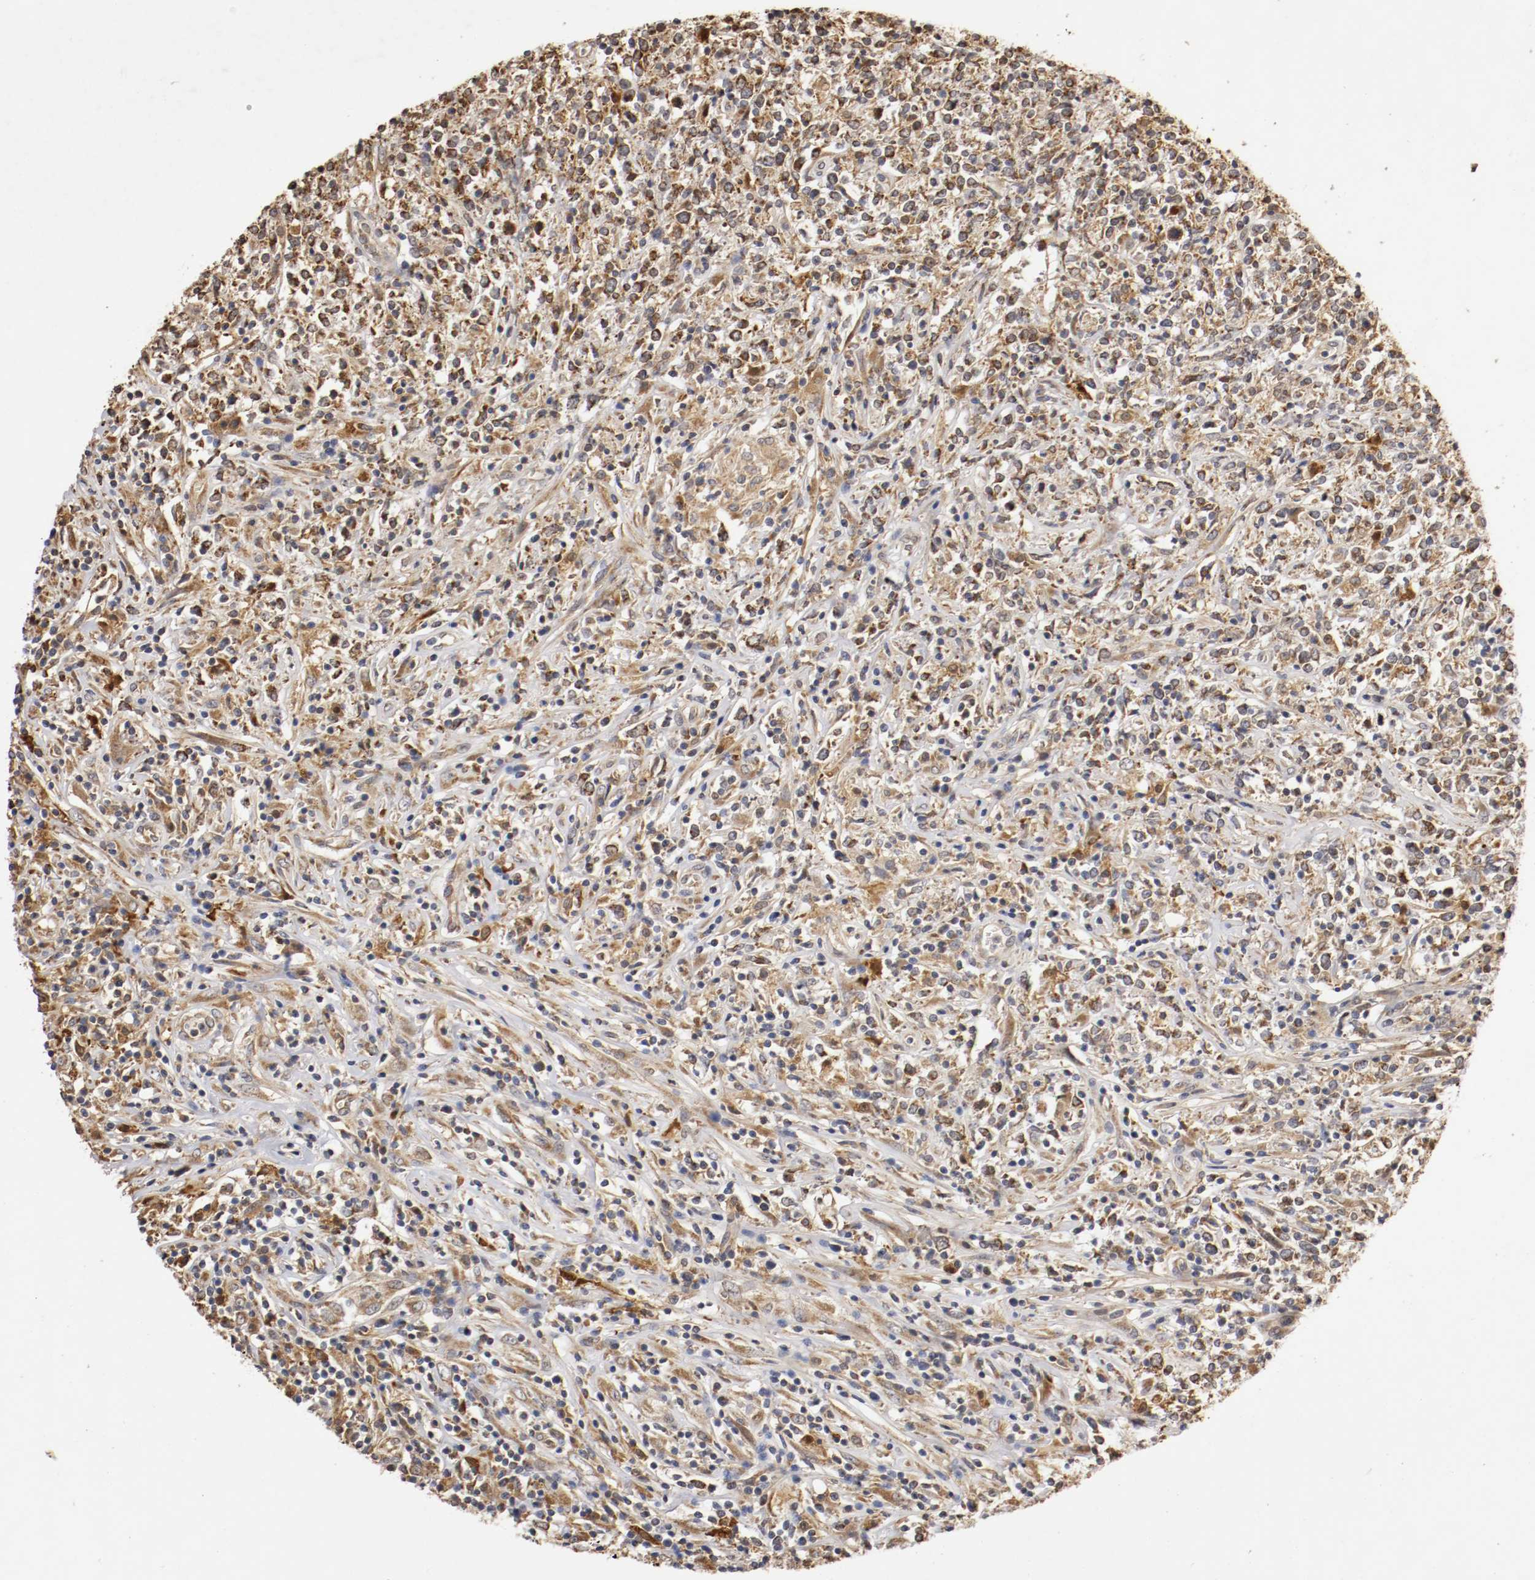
{"staining": {"intensity": "strong", "quantity": ">75%", "location": "cytoplasmic/membranous"}, "tissue": "lymphoma", "cell_type": "Tumor cells", "image_type": "cancer", "snomed": [{"axis": "morphology", "description": "Malignant lymphoma, non-Hodgkin's type, High grade"}, {"axis": "topography", "description": "Lymph node"}], "caption": "Protein staining of lymphoma tissue exhibits strong cytoplasmic/membranous staining in approximately >75% of tumor cells.", "gene": "VEZT", "patient": {"sex": "female", "age": 84}}